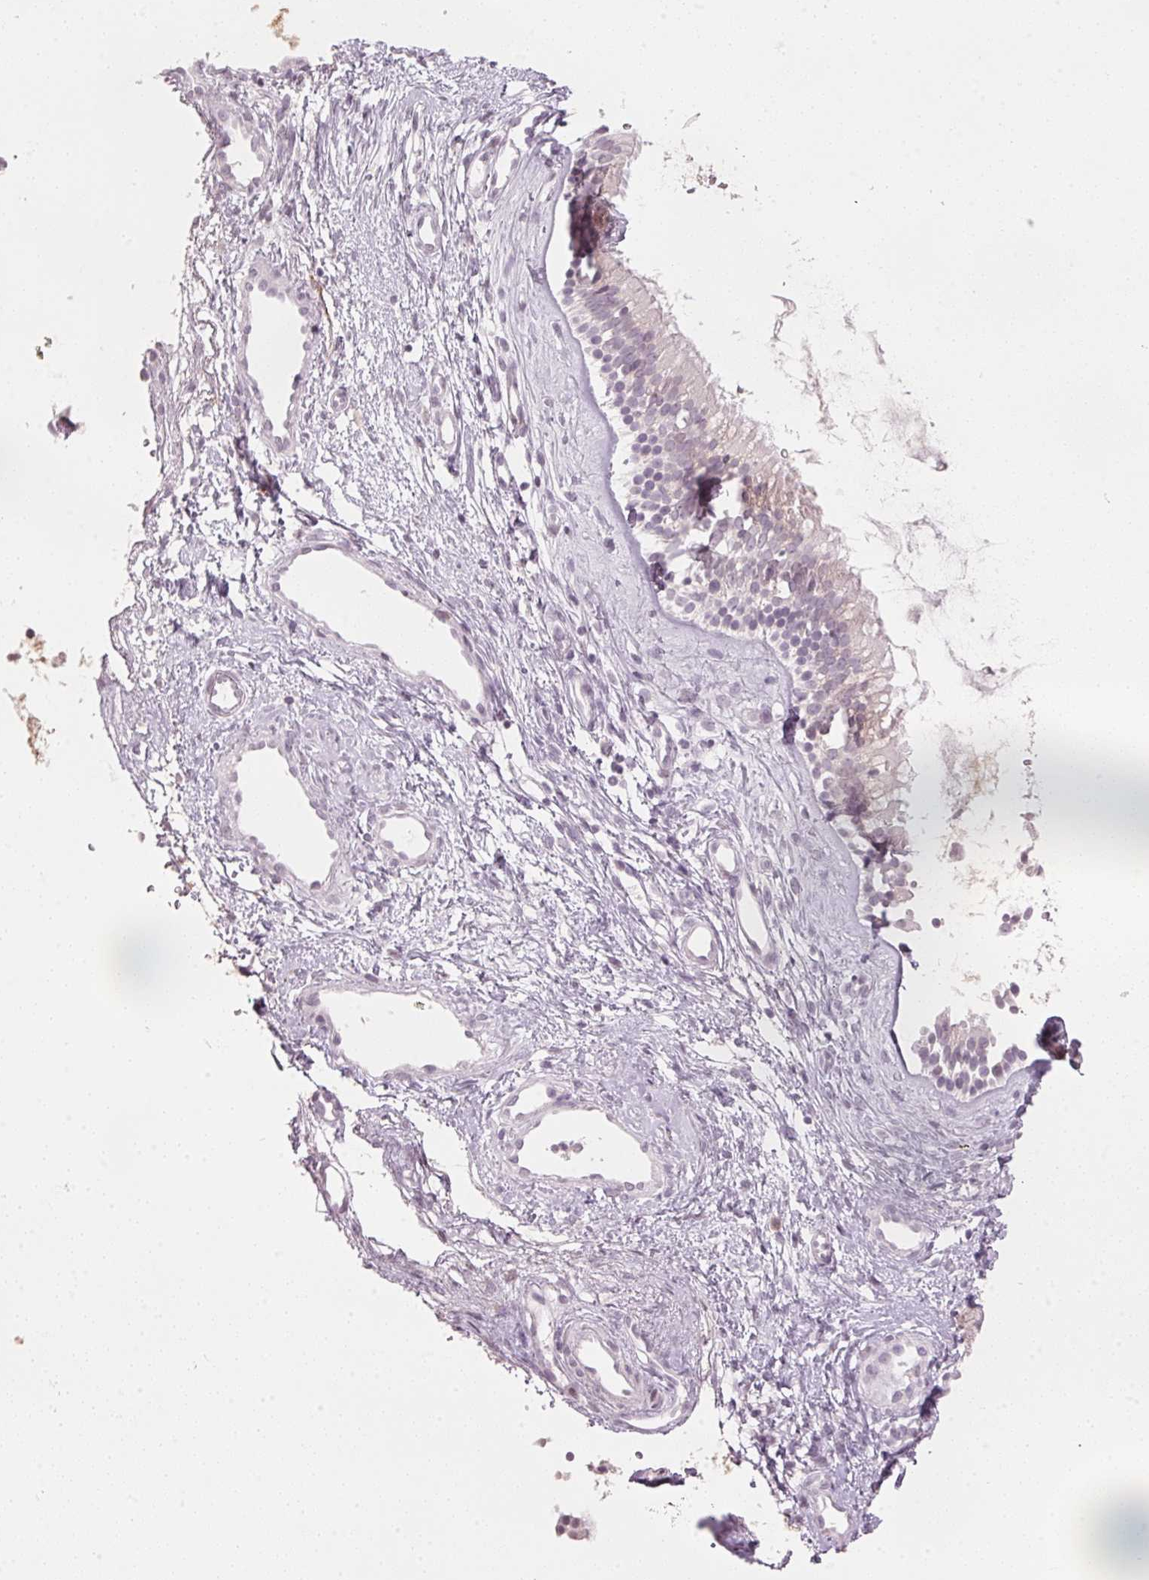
{"staining": {"intensity": "negative", "quantity": "none", "location": "none"}, "tissue": "nasopharynx", "cell_type": "Respiratory epithelial cells", "image_type": "normal", "snomed": [{"axis": "morphology", "description": "Normal tissue, NOS"}, {"axis": "topography", "description": "Nasopharynx"}], "caption": "DAB (3,3'-diaminobenzidine) immunohistochemical staining of benign human nasopharynx exhibits no significant positivity in respiratory epithelial cells.", "gene": "SFRP4", "patient": {"sex": "male", "age": 58}}